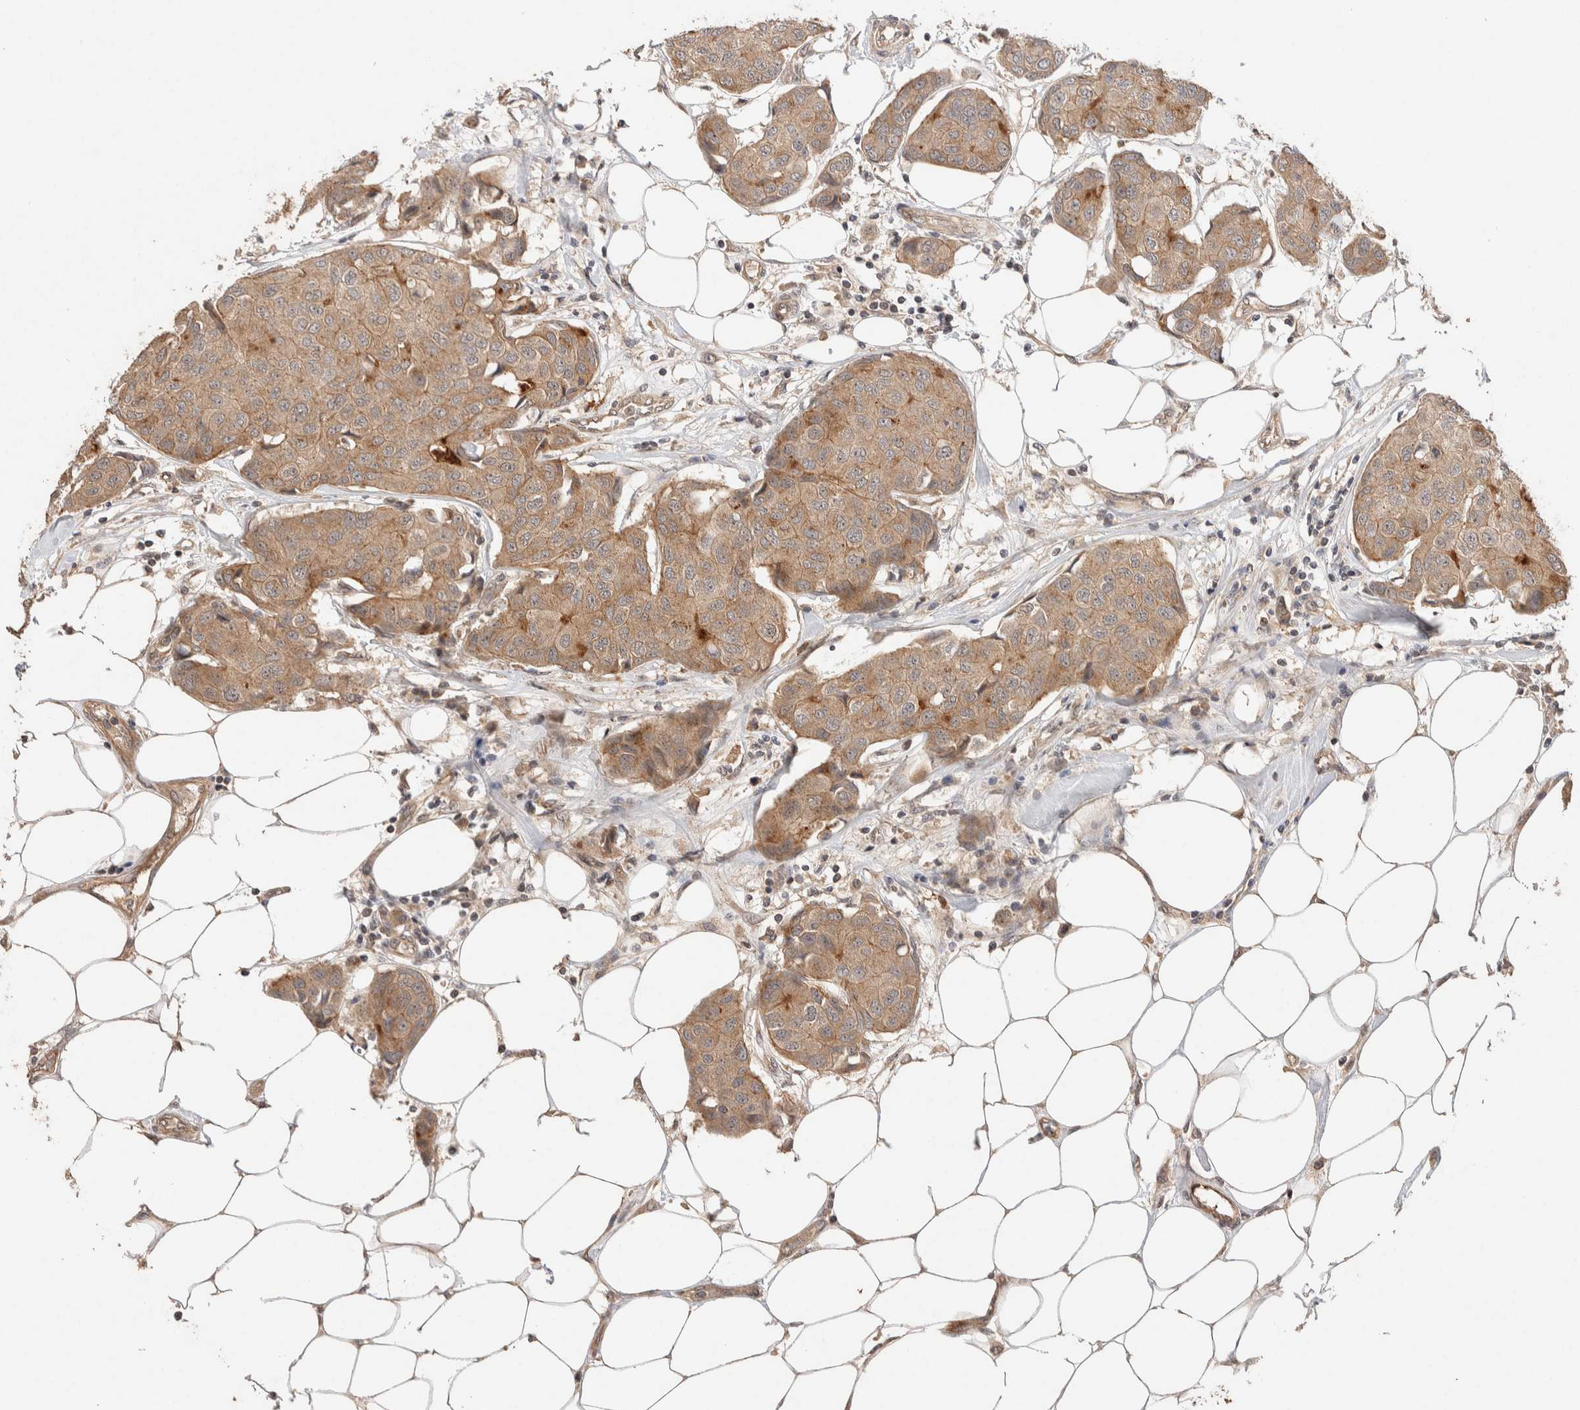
{"staining": {"intensity": "moderate", "quantity": ">75%", "location": "cytoplasmic/membranous"}, "tissue": "breast cancer", "cell_type": "Tumor cells", "image_type": "cancer", "snomed": [{"axis": "morphology", "description": "Duct carcinoma"}, {"axis": "topography", "description": "Breast"}], "caption": "Protein expression analysis of breast cancer (intraductal carcinoma) exhibits moderate cytoplasmic/membranous positivity in approximately >75% of tumor cells.", "gene": "PRDM15", "patient": {"sex": "female", "age": 80}}